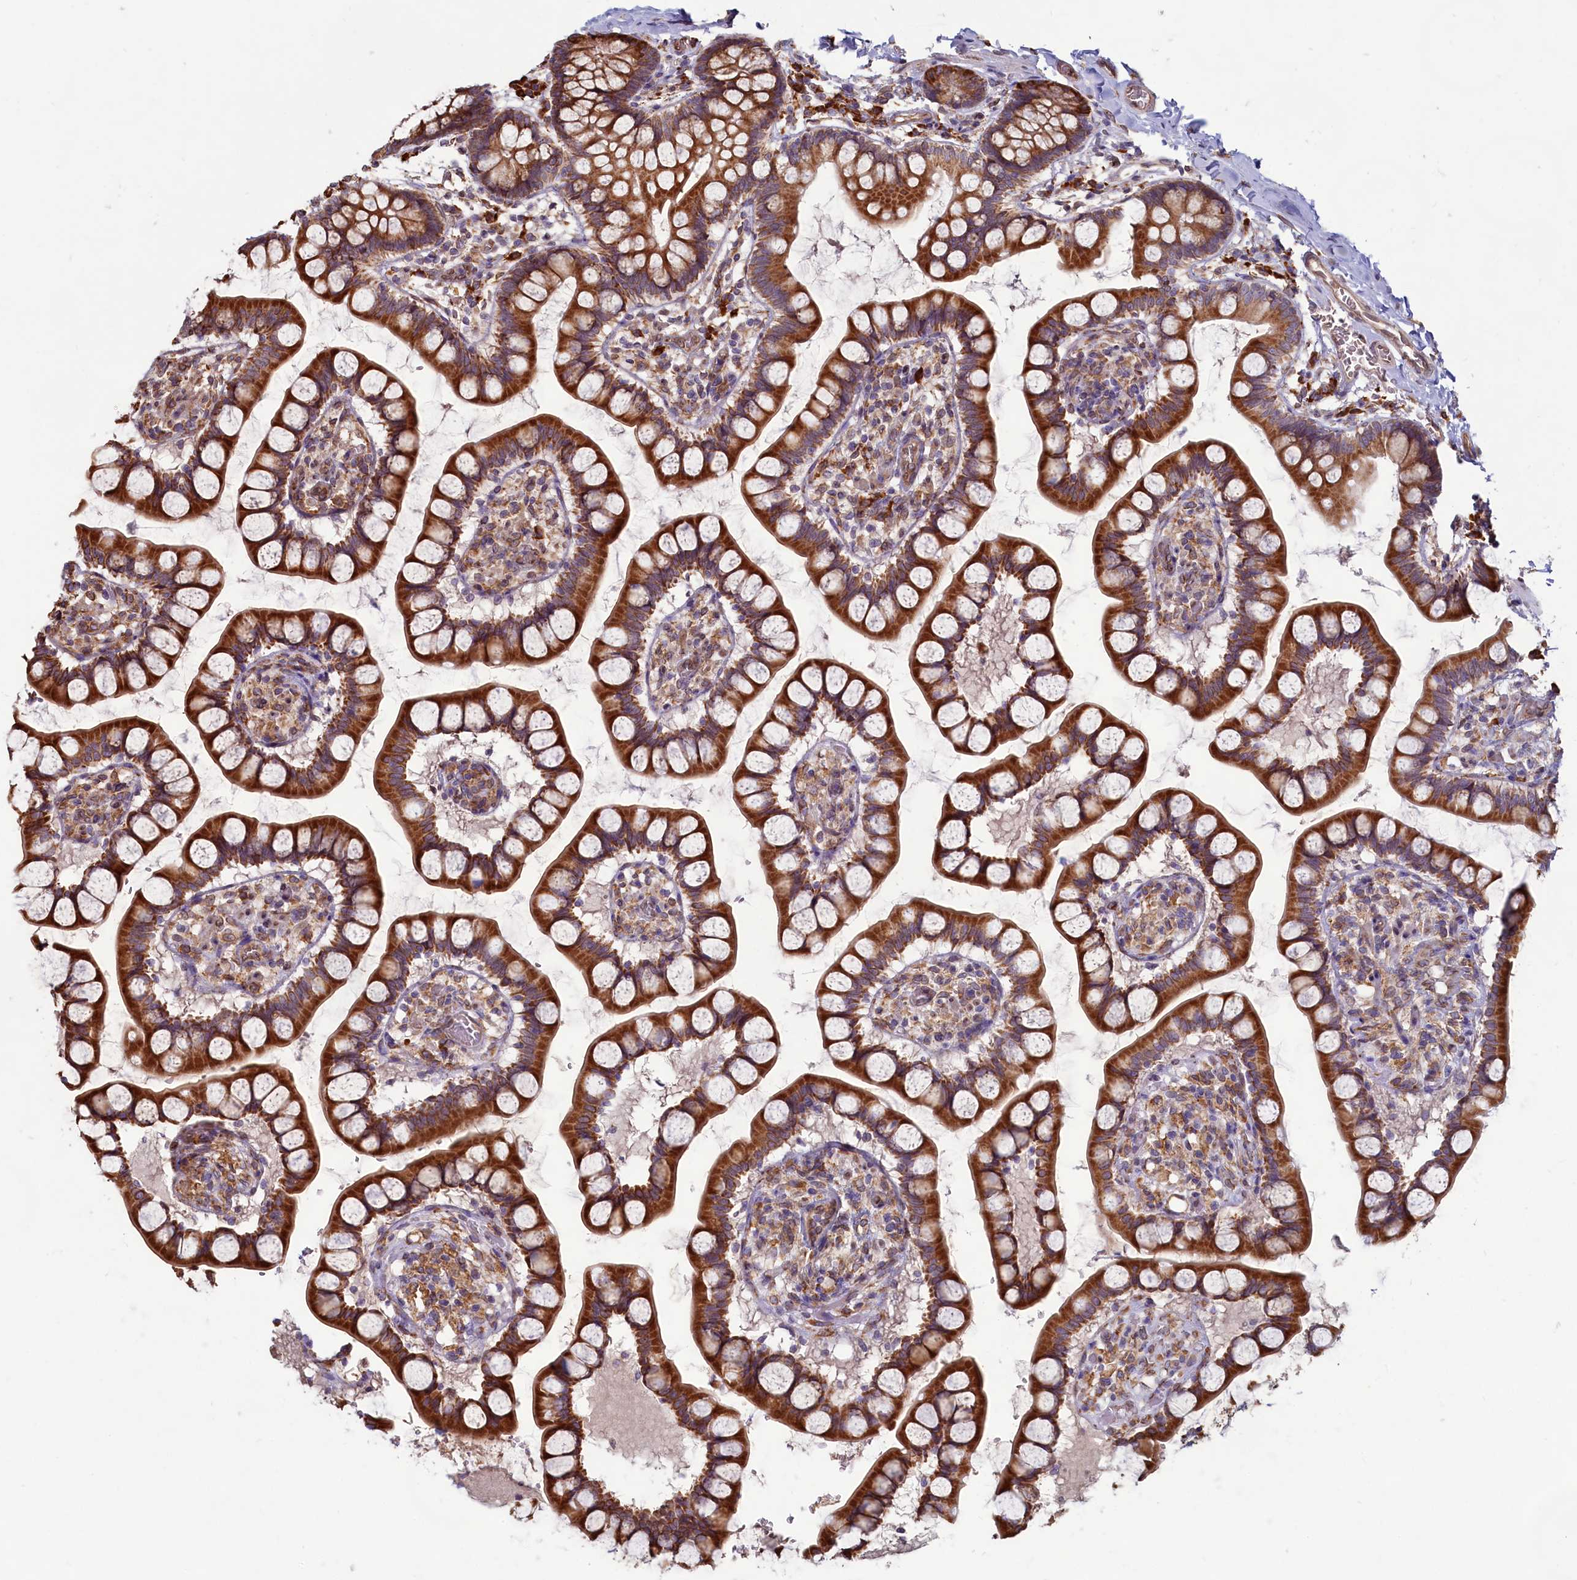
{"staining": {"intensity": "strong", "quantity": ">75%", "location": "cytoplasmic/membranous"}, "tissue": "small intestine", "cell_type": "Glandular cells", "image_type": "normal", "snomed": [{"axis": "morphology", "description": "Normal tissue, NOS"}, {"axis": "topography", "description": "Small intestine"}], "caption": "A brown stain shows strong cytoplasmic/membranous positivity of a protein in glandular cells of normal small intestine.", "gene": "TBC1D19", "patient": {"sex": "male", "age": 52}}